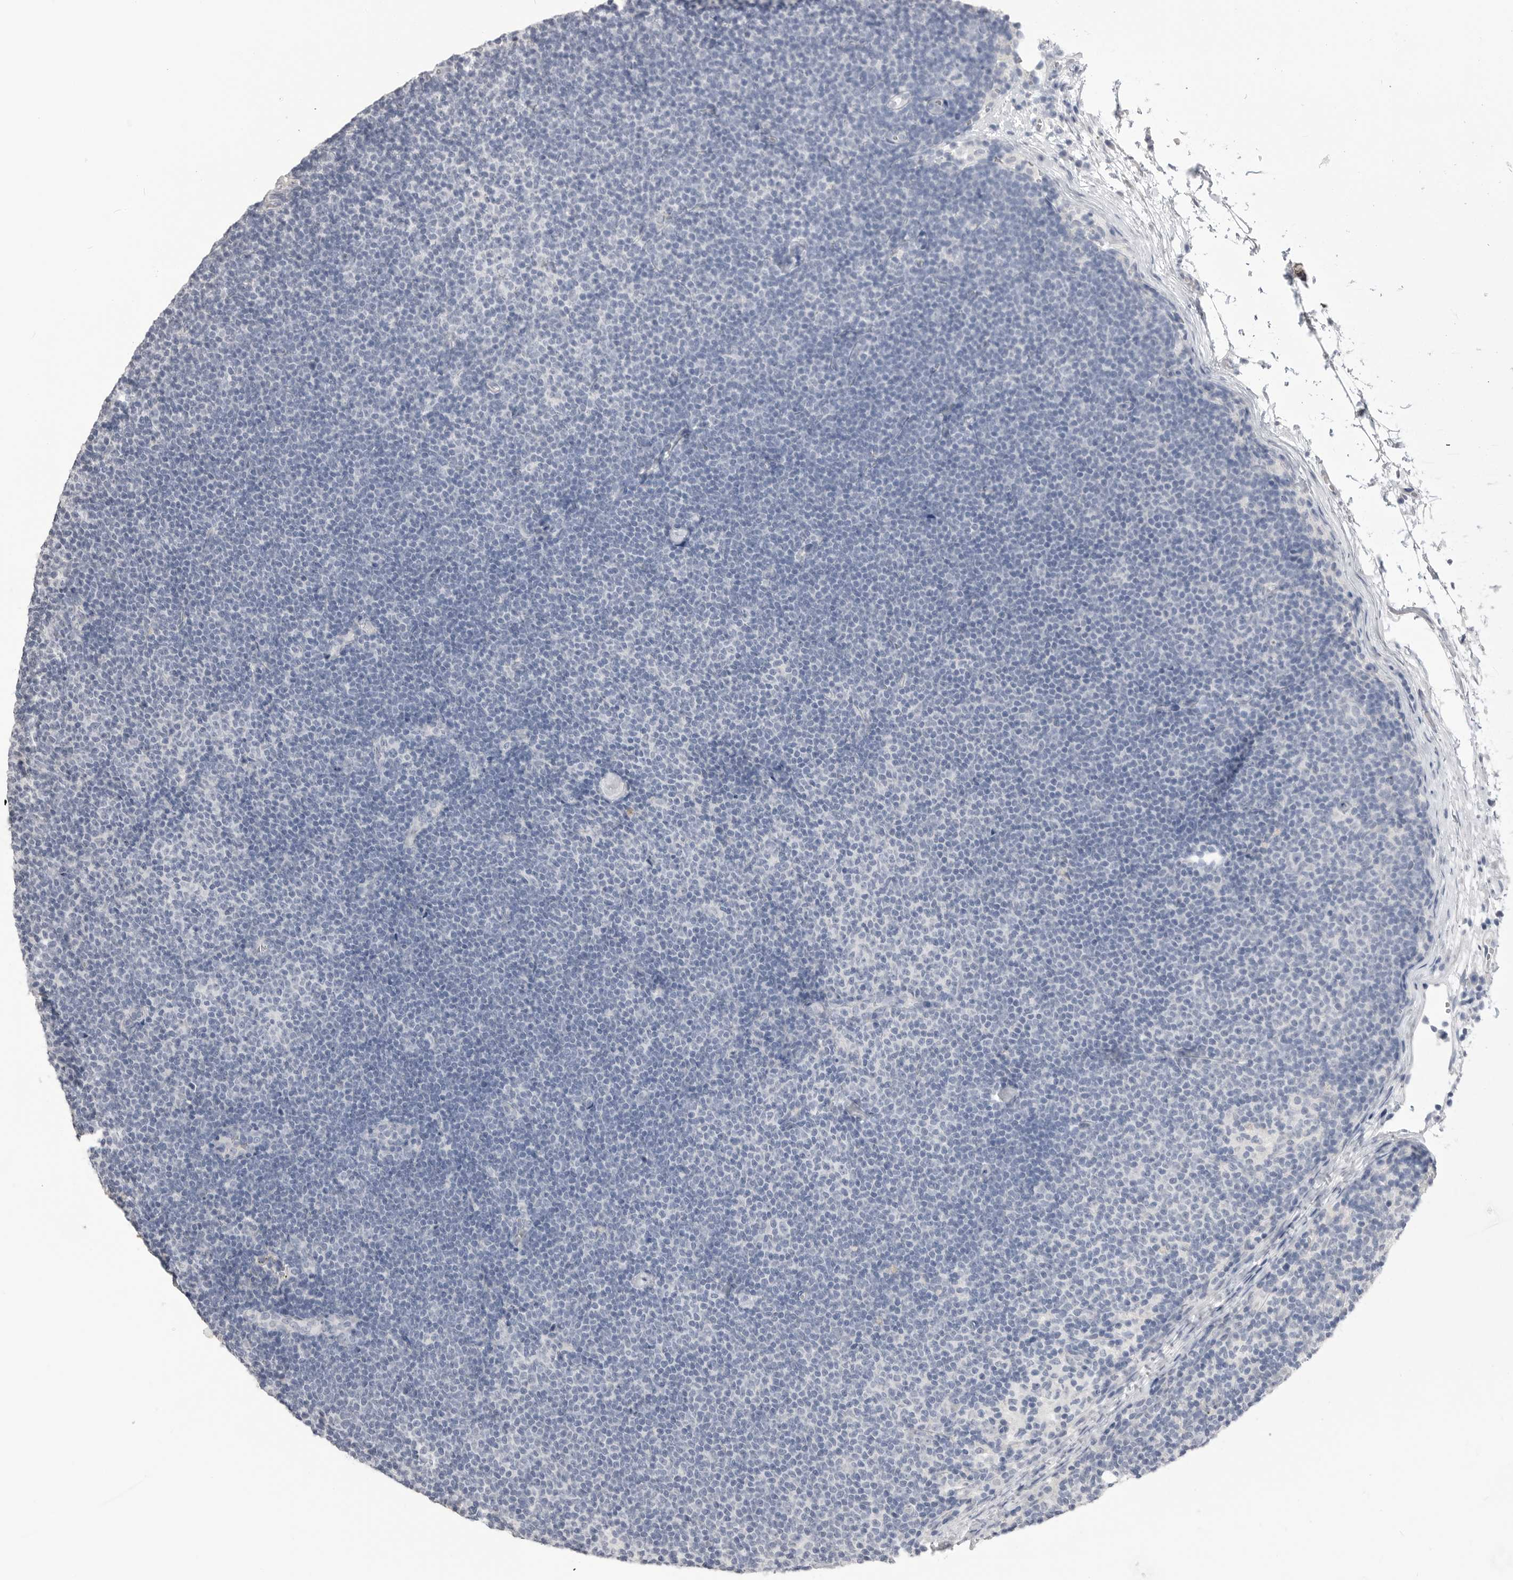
{"staining": {"intensity": "negative", "quantity": "none", "location": "none"}, "tissue": "lymphoma", "cell_type": "Tumor cells", "image_type": "cancer", "snomed": [{"axis": "morphology", "description": "Malignant lymphoma, non-Hodgkin's type, Low grade"}, {"axis": "topography", "description": "Lymph node"}], "caption": "Immunohistochemistry micrograph of human low-grade malignant lymphoma, non-Hodgkin's type stained for a protein (brown), which shows no expression in tumor cells.", "gene": "CPB1", "patient": {"sex": "female", "age": 53}}